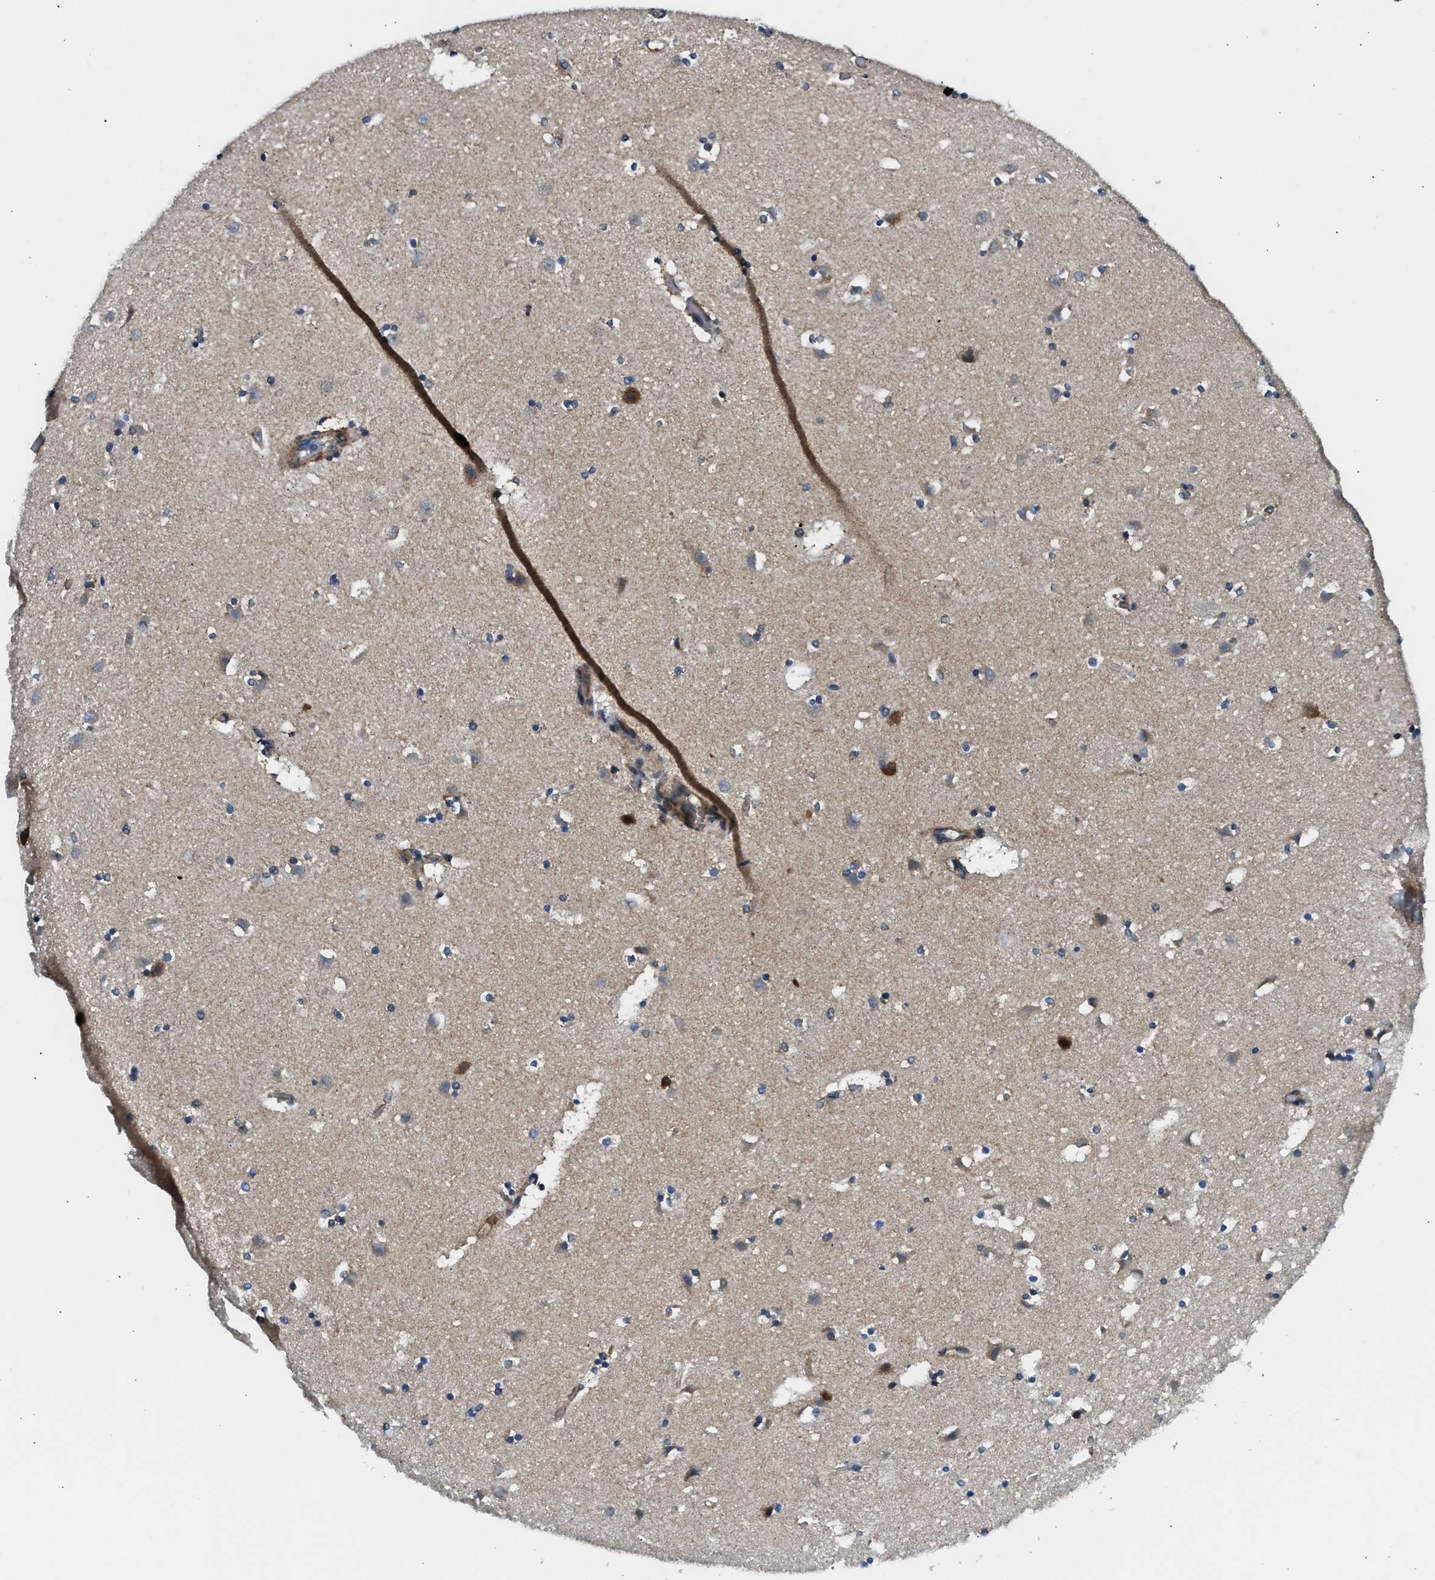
{"staining": {"intensity": "moderate", "quantity": "<25%", "location": "cytoplasmic/membranous"}, "tissue": "caudate", "cell_type": "Glial cells", "image_type": "normal", "snomed": [{"axis": "morphology", "description": "Normal tissue, NOS"}, {"axis": "topography", "description": "Lateral ventricle wall"}], "caption": "Protein expression analysis of benign caudate exhibits moderate cytoplasmic/membranous expression in about <25% of glial cells. (brown staining indicates protein expression, while blue staining denotes nuclei).", "gene": "LPIN2", "patient": {"sex": "male", "age": 45}}